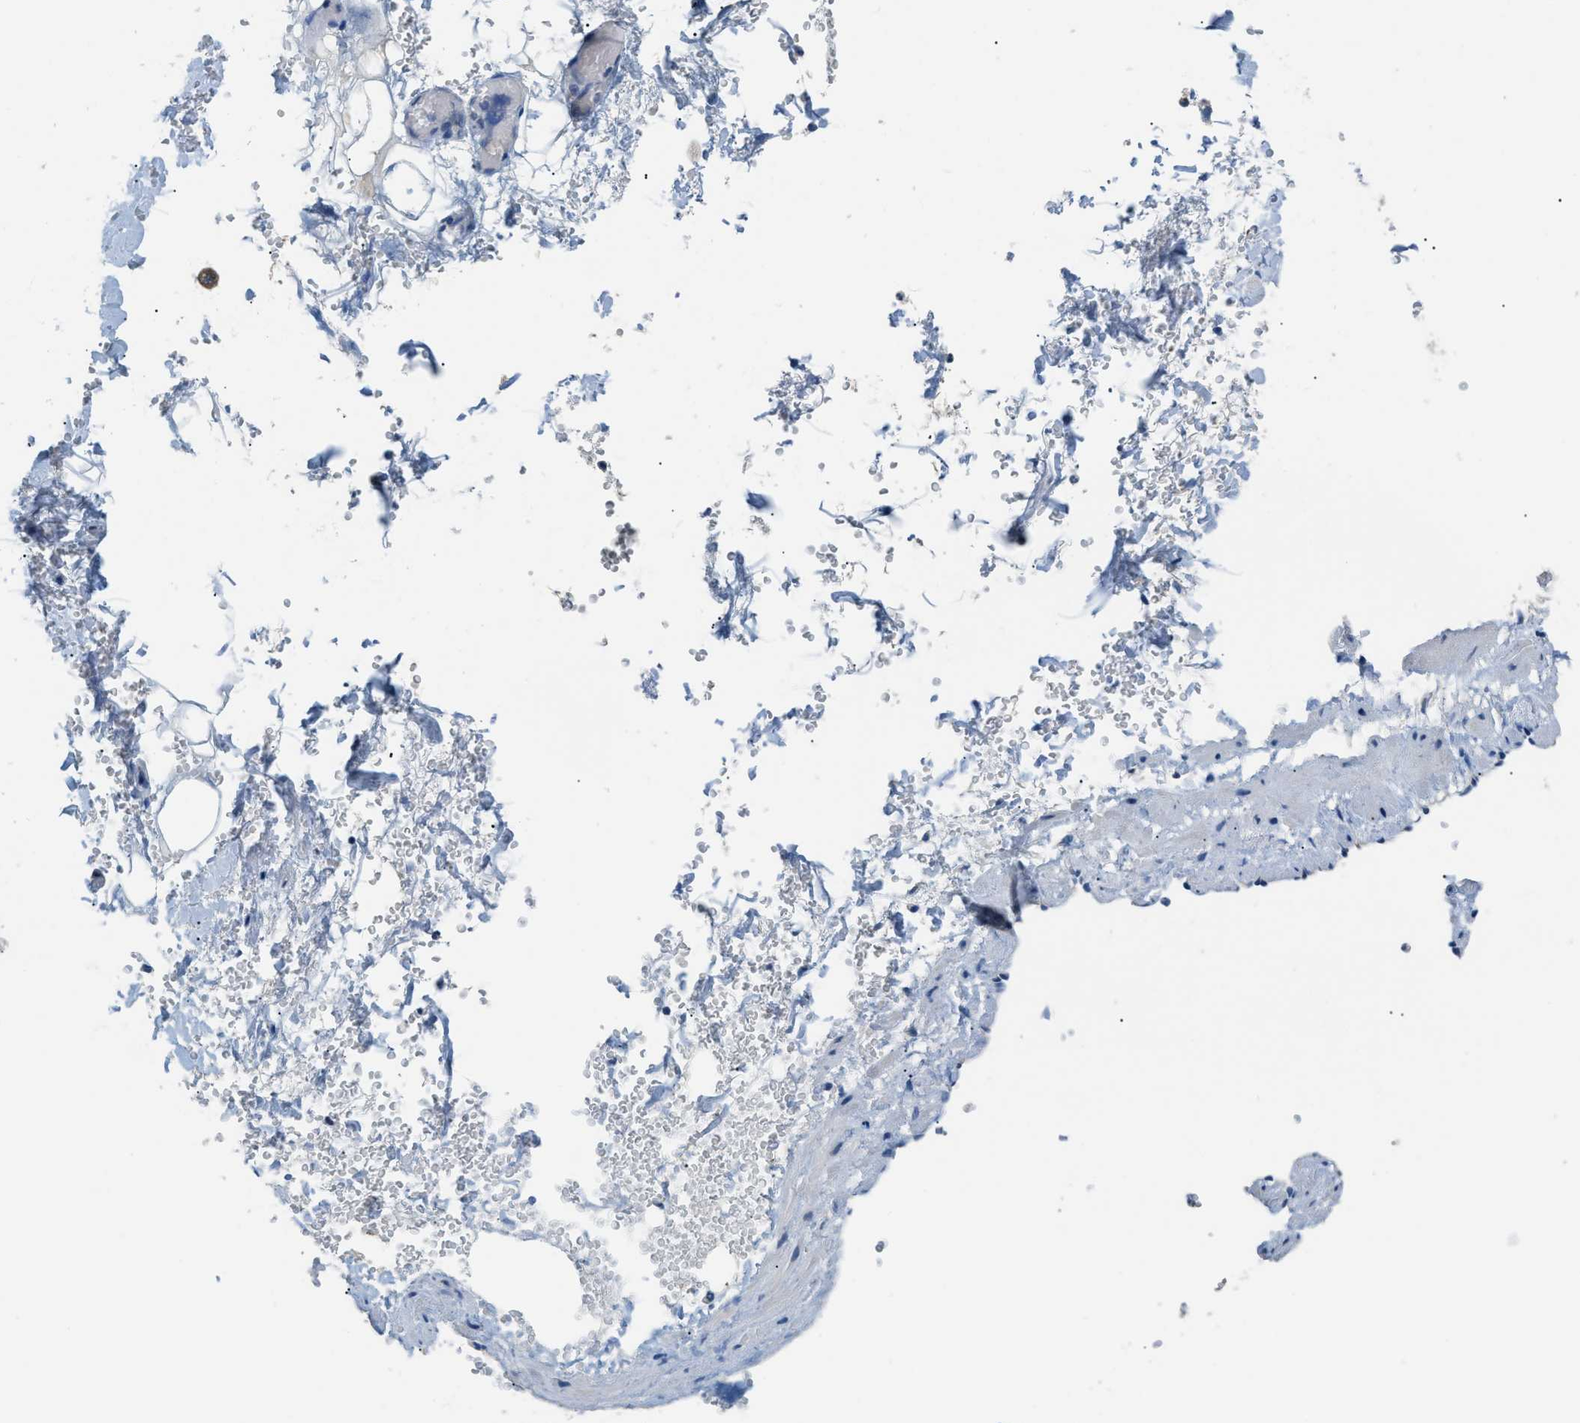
{"staining": {"intensity": "negative", "quantity": "none", "location": "none"}, "tissue": "adipose tissue", "cell_type": "Adipocytes", "image_type": "normal", "snomed": [{"axis": "morphology", "description": "Normal tissue, NOS"}, {"axis": "topography", "description": "Soft tissue"}, {"axis": "topography", "description": "Vascular tissue"}], "caption": "DAB immunohistochemical staining of unremarkable human adipose tissue displays no significant positivity in adipocytes.", "gene": "GOLM1", "patient": {"sex": "female", "age": 35}}